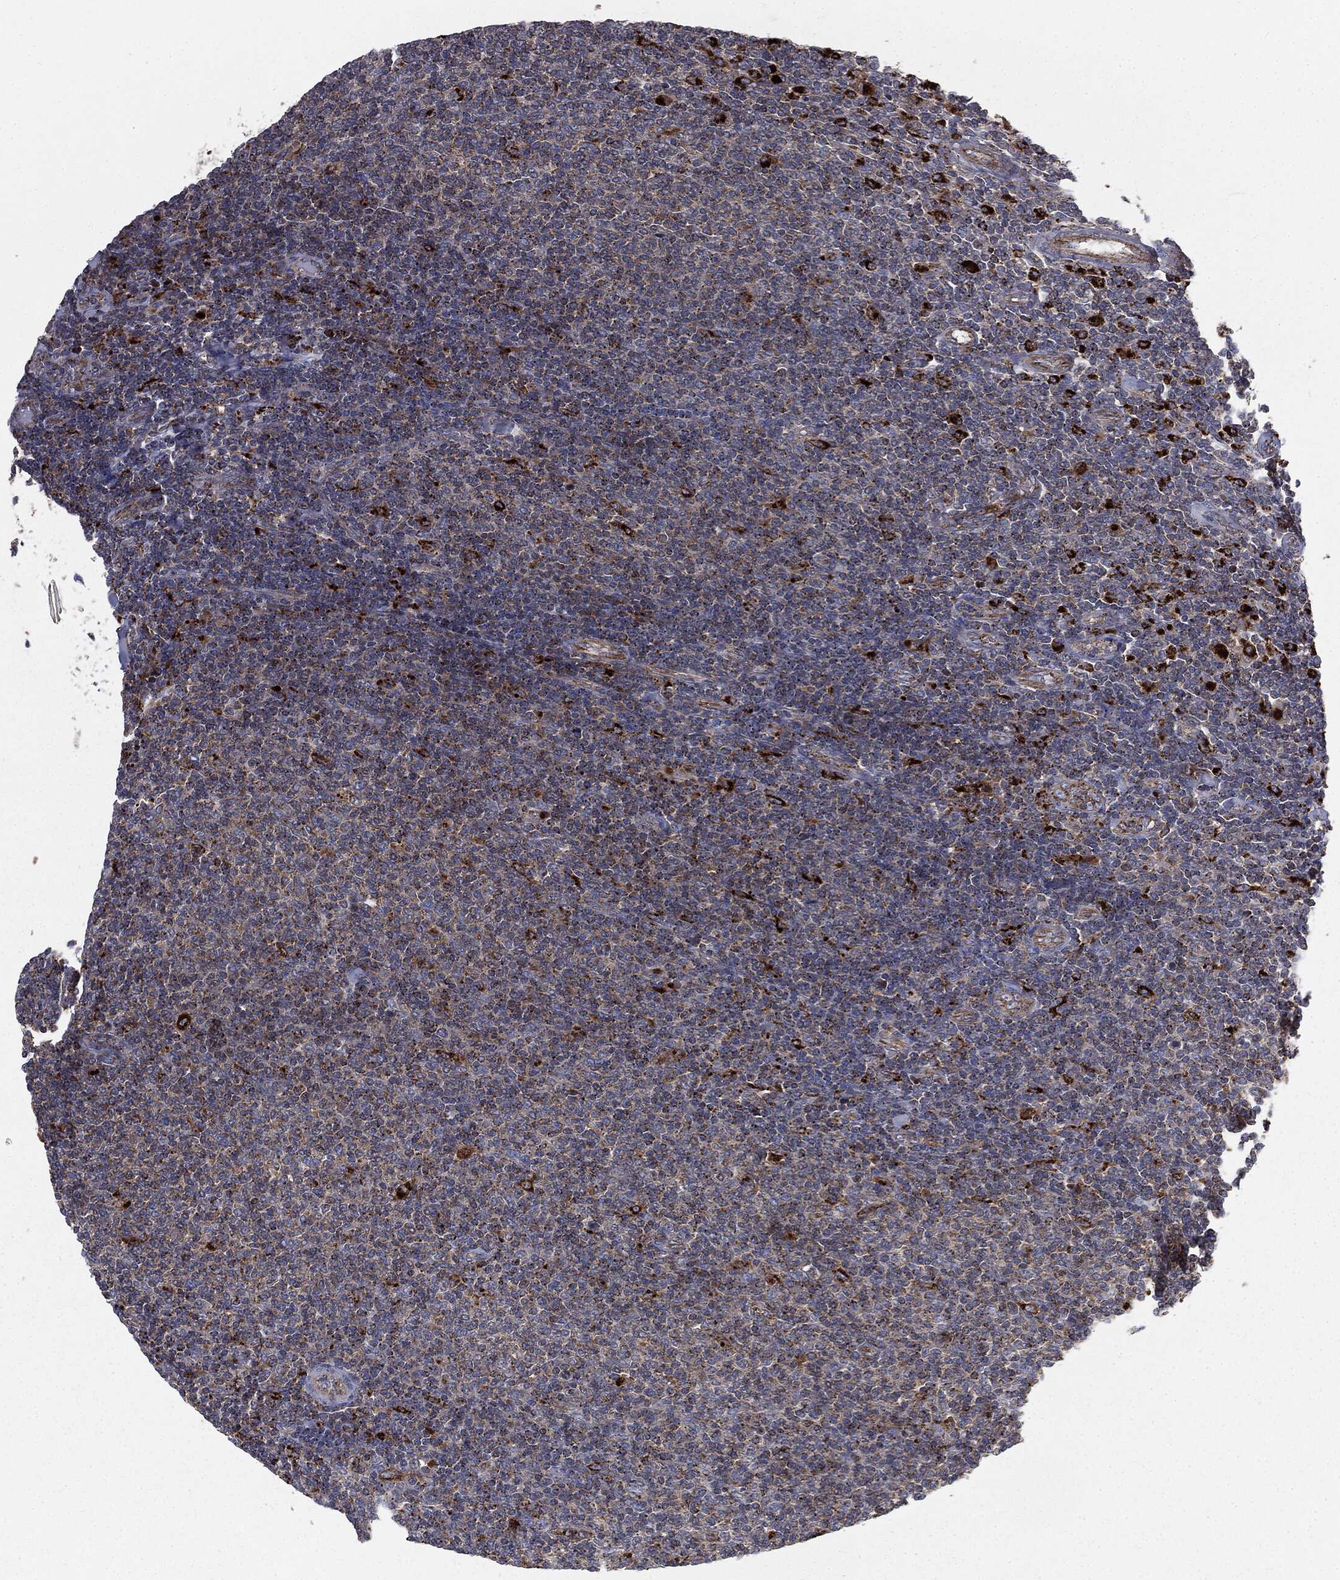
{"staining": {"intensity": "weak", "quantity": "25%-75%", "location": "cytoplasmic/membranous"}, "tissue": "lymphoma", "cell_type": "Tumor cells", "image_type": "cancer", "snomed": [{"axis": "morphology", "description": "Malignant lymphoma, non-Hodgkin's type, Low grade"}, {"axis": "topography", "description": "Lymph node"}], "caption": "Low-grade malignant lymphoma, non-Hodgkin's type stained with immunohistochemistry (IHC) reveals weak cytoplasmic/membranous expression in about 25%-75% of tumor cells.", "gene": "CTSA", "patient": {"sex": "male", "age": 52}}